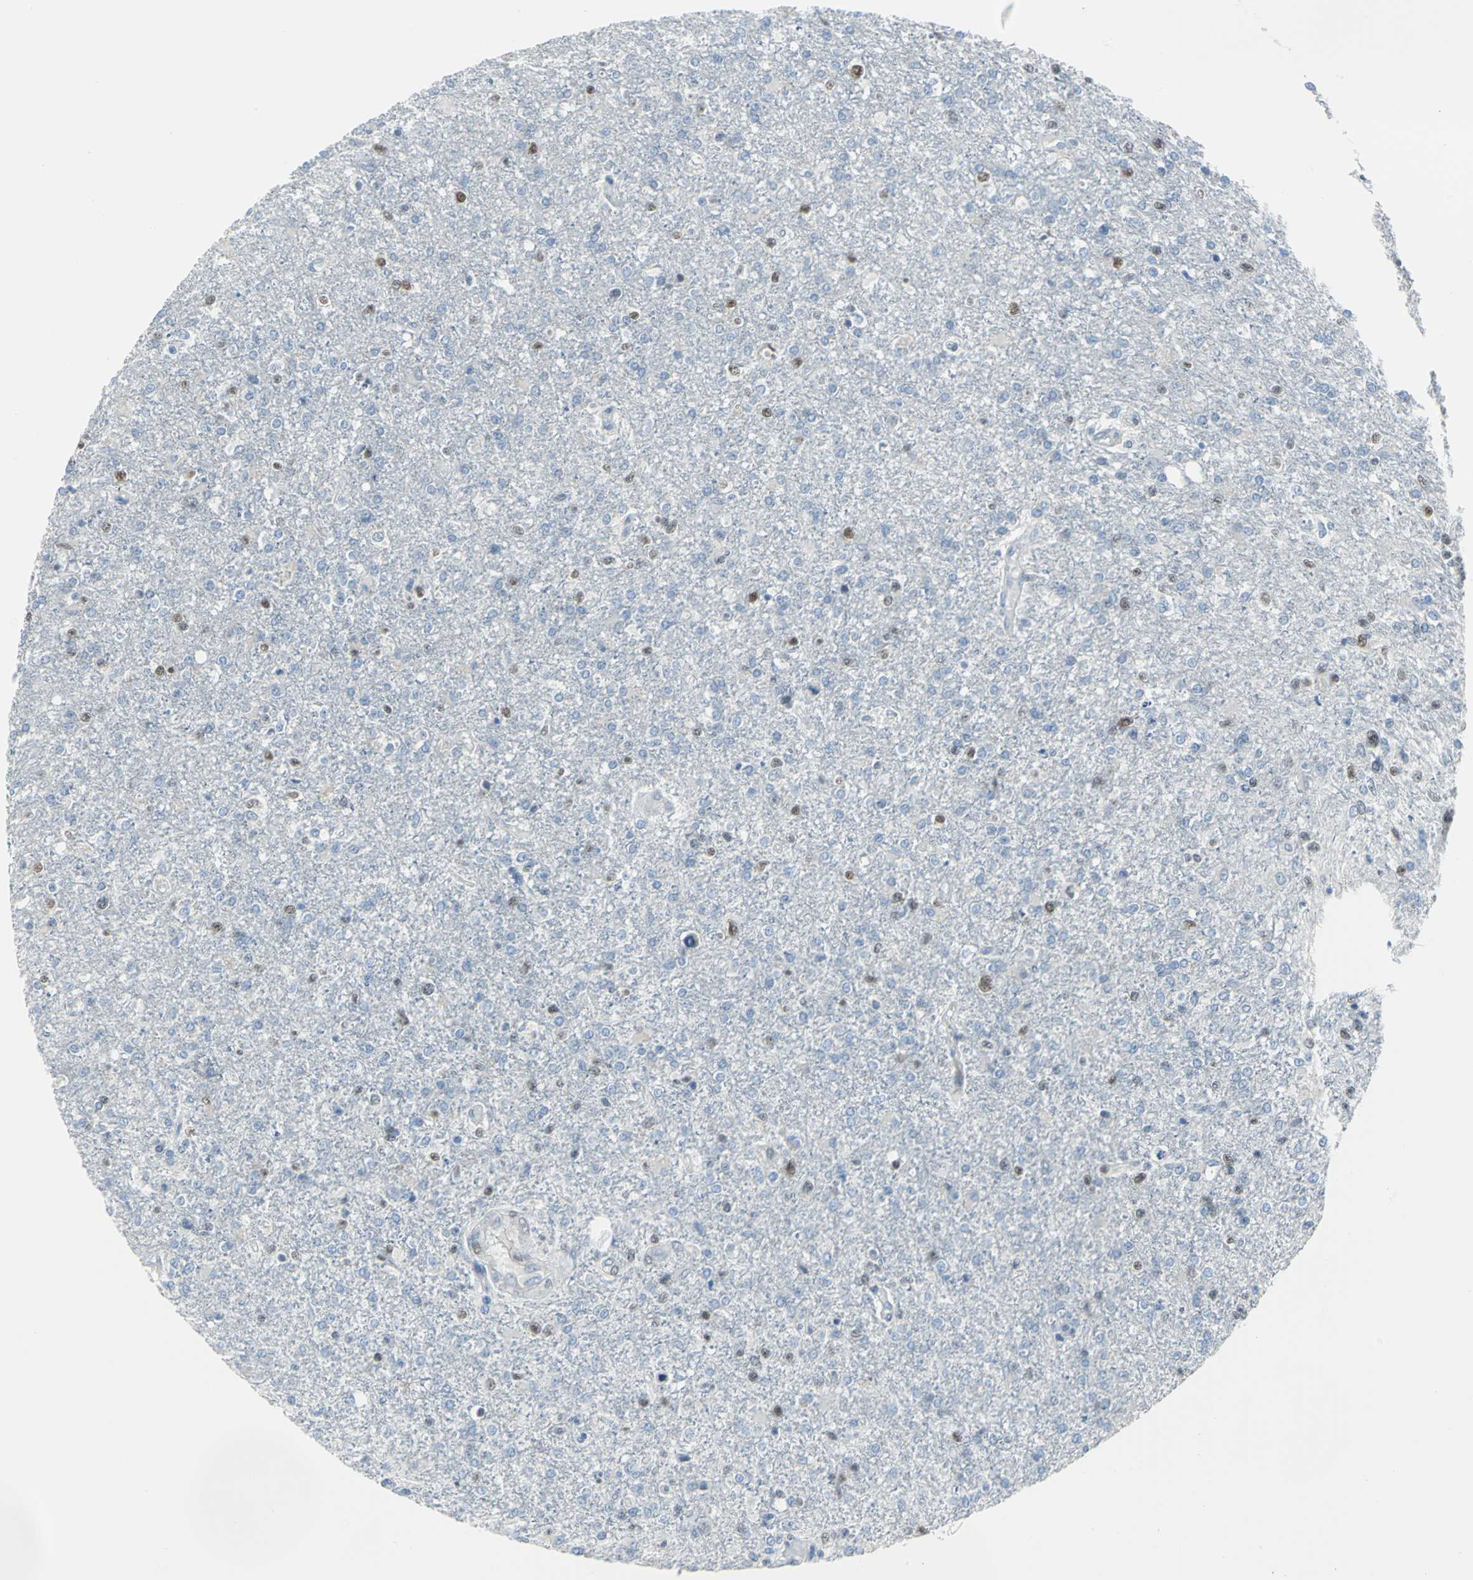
{"staining": {"intensity": "moderate", "quantity": "<25%", "location": "nuclear"}, "tissue": "glioma", "cell_type": "Tumor cells", "image_type": "cancer", "snomed": [{"axis": "morphology", "description": "Glioma, malignant, High grade"}, {"axis": "topography", "description": "Cerebral cortex"}], "caption": "The micrograph reveals staining of glioma, revealing moderate nuclear protein expression (brown color) within tumor cells.", "gene": "MCM3", "patient": {"sex": "male", "age": 76}}